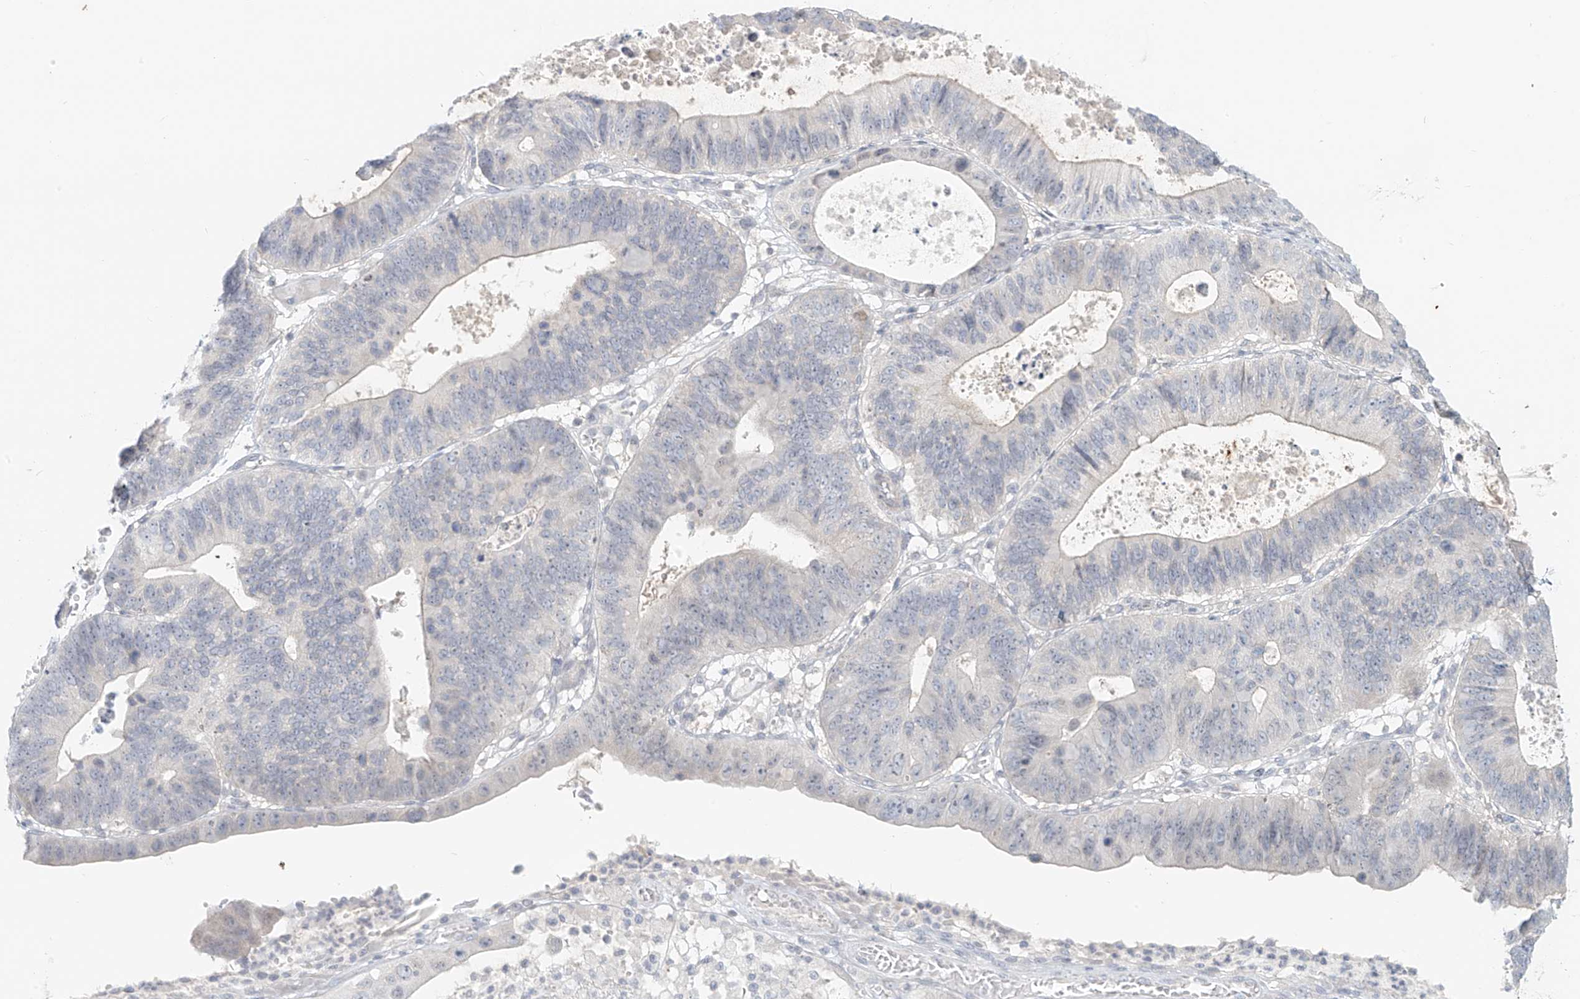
{"staining": {"intensity": "negative", "quantity": "none", "location": "none"}, "tissue": "stomach cancer", "cell_type": "Tumor cells", "image_type": "cancer", "snomed": [{"axis": "morphology", "description": "Adenocarcinoma, NOS"}, {"axis": "topography", "description": "Stomach"}], "caption": "An IHC histopathology image of stomach cancer is shown. There is no staining in tumor cells of stomach cancer.", "gene": "OSBPL7", "patient": {"sex": "male", "age": 59}}